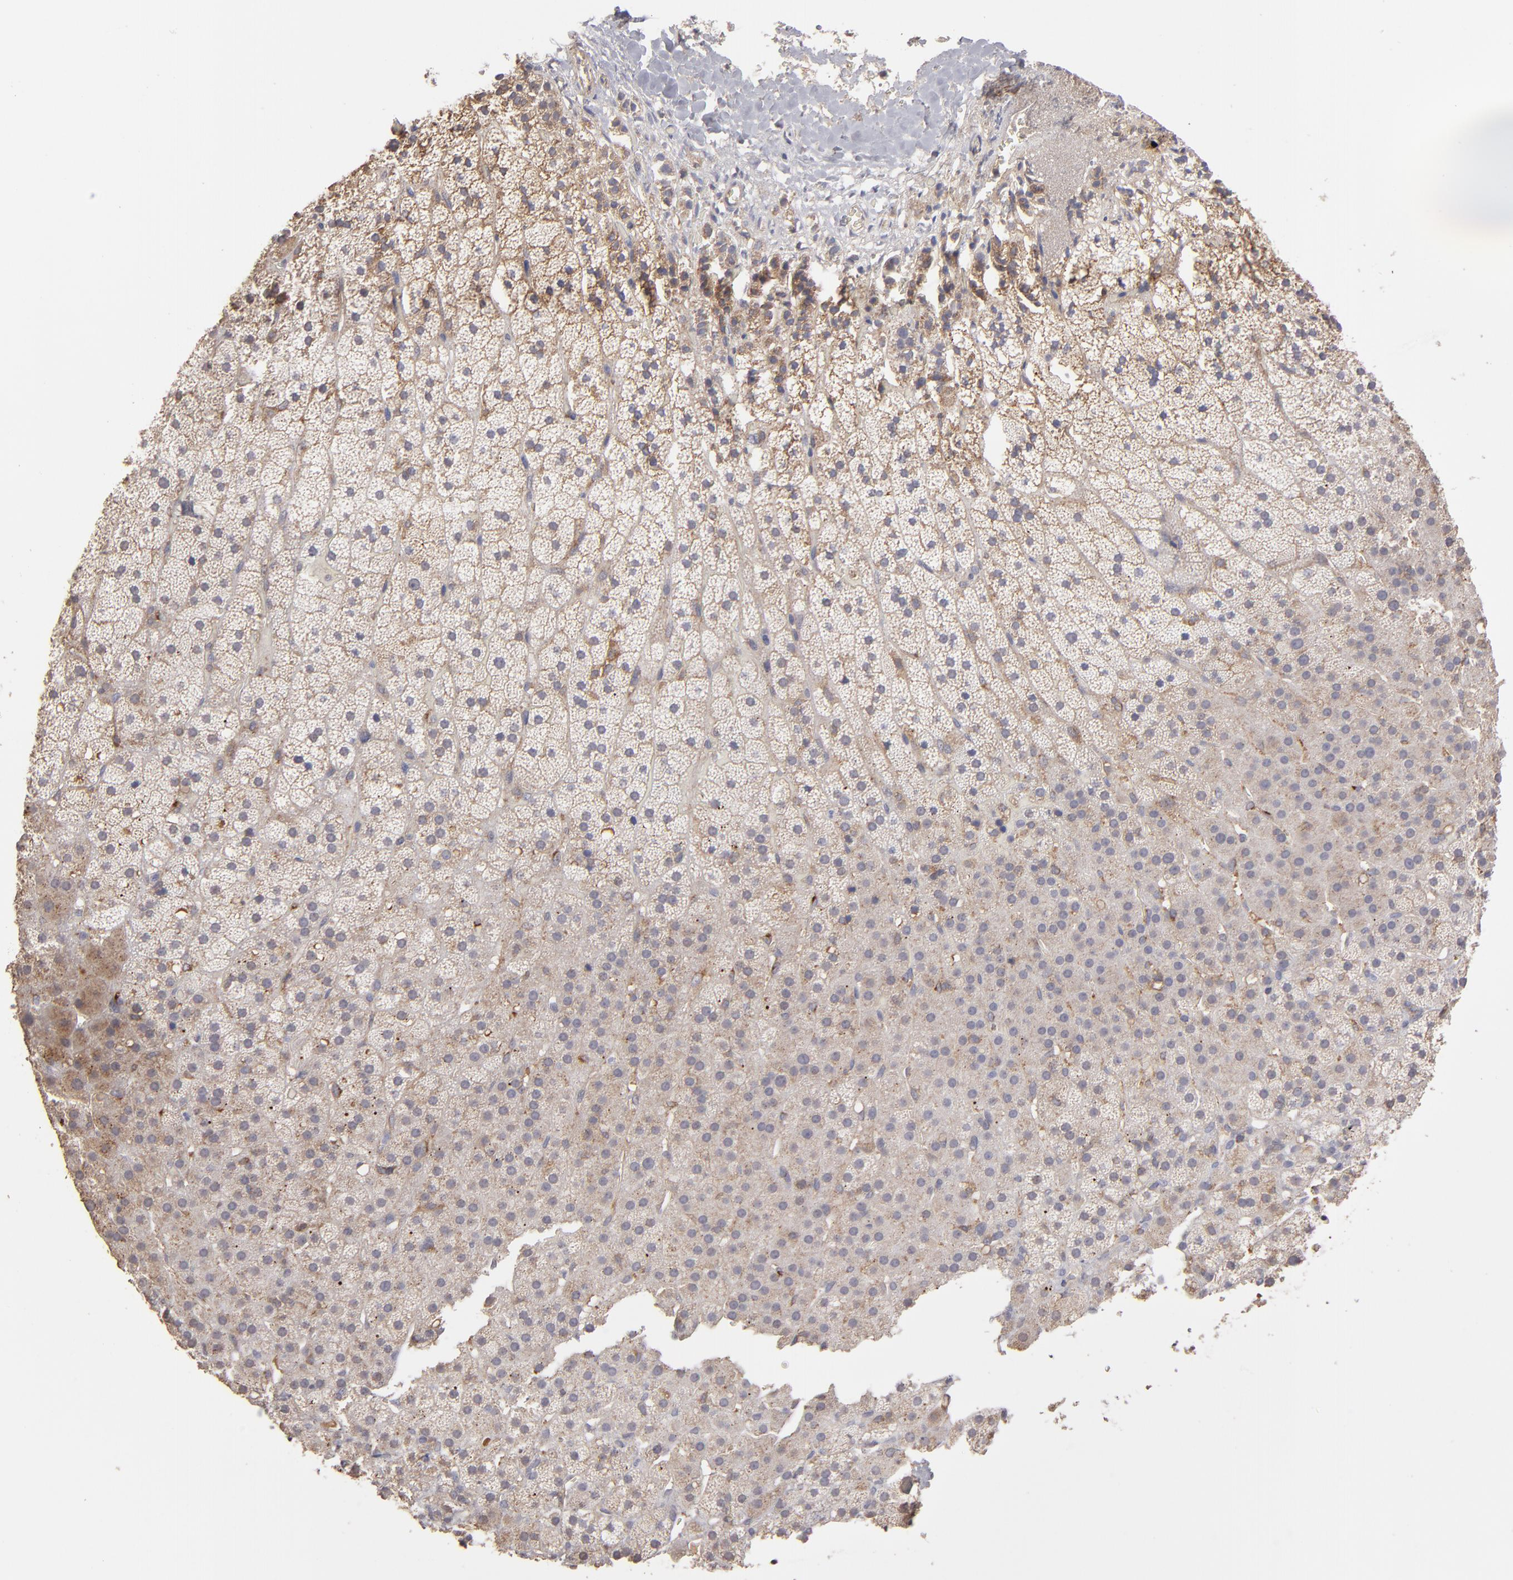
{"staining": {"intensity": "weak", "quantity": ">75%", "location": "cytoplasmic/membranous"}, "tissue": "adrenal gland", "cell_type": "Glandular cells", "image_type": "normal", "snomed": [{"axis": "morphology", "description": "Normal tissue, NOS"}, {"axis": "topography", "description": "Adrenal gland"}], "caption": "High-magnification brightfield microscopy of normal adrenal gland stained with DAB (brown) and counterstained with hematoxylin (blue). glandular cells exhibit weak cytoplasmic/membranous positivity is present in about>75% of cells. (Brightfield microscopy of DAB IHC at high magnification).", "gene": "ITGB5", "patient": {"sex": "male", "age": 35}}